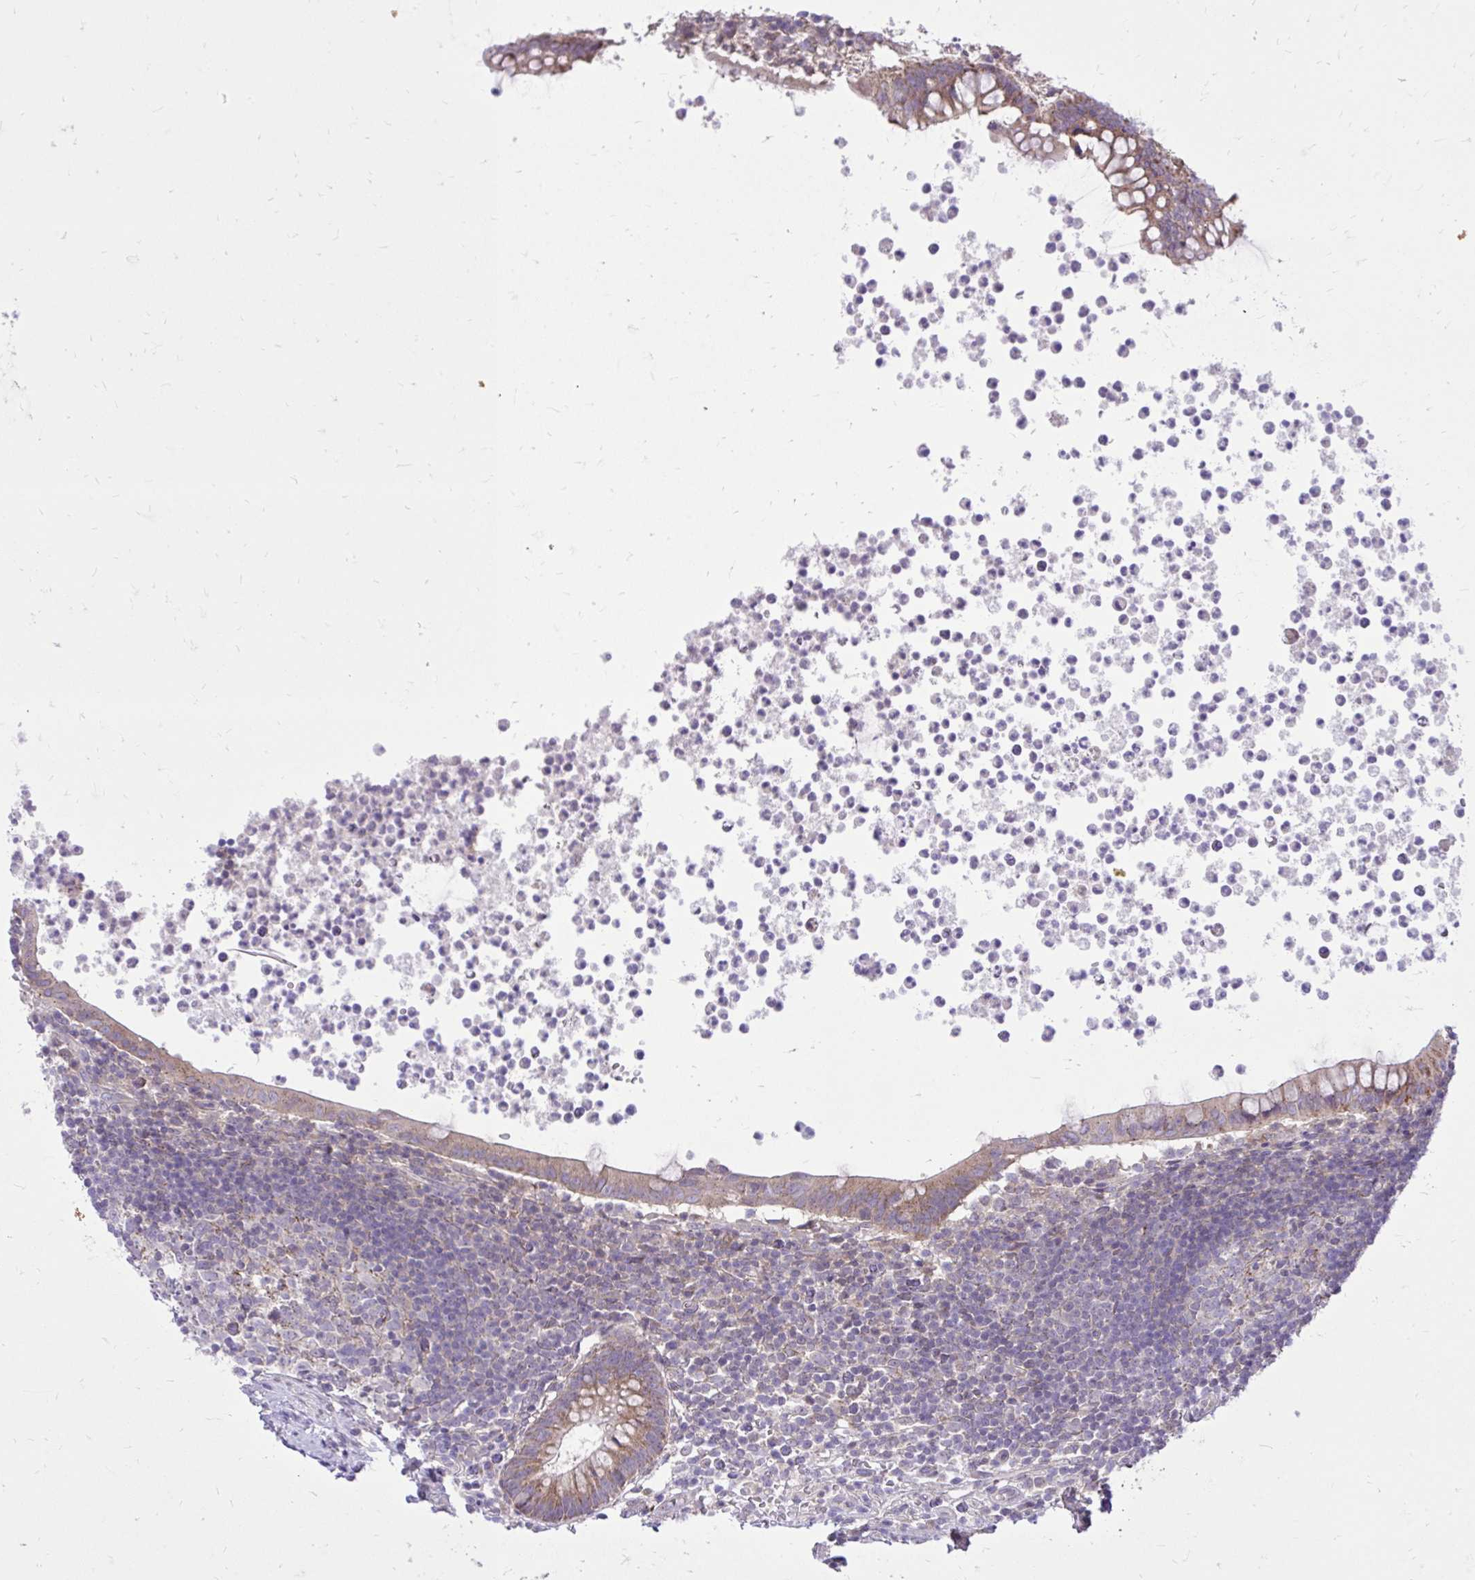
{"staining": {"intensity": "moderate", "quantity": ">75%", "location": "cytoplasmic/membranous"}, "tissue": "appendix", "cell_type": "Glandular cells", "image_type": "normal", "snomed": [{"axis": "morphology", "description": "Normal tissue, NOS"}, {"axis": "topography", "description": "Appendix"}], "caption": "Glandular cells reveal medium levels of moderate cytoplasmic/membranous staining in about >75% of cells in unremarkable human appendix. The protein is shown in brown color, while the nuclei are stained blue.", "gene": "CEACAM18", "patient": {"sex": "female", "age": 56}}